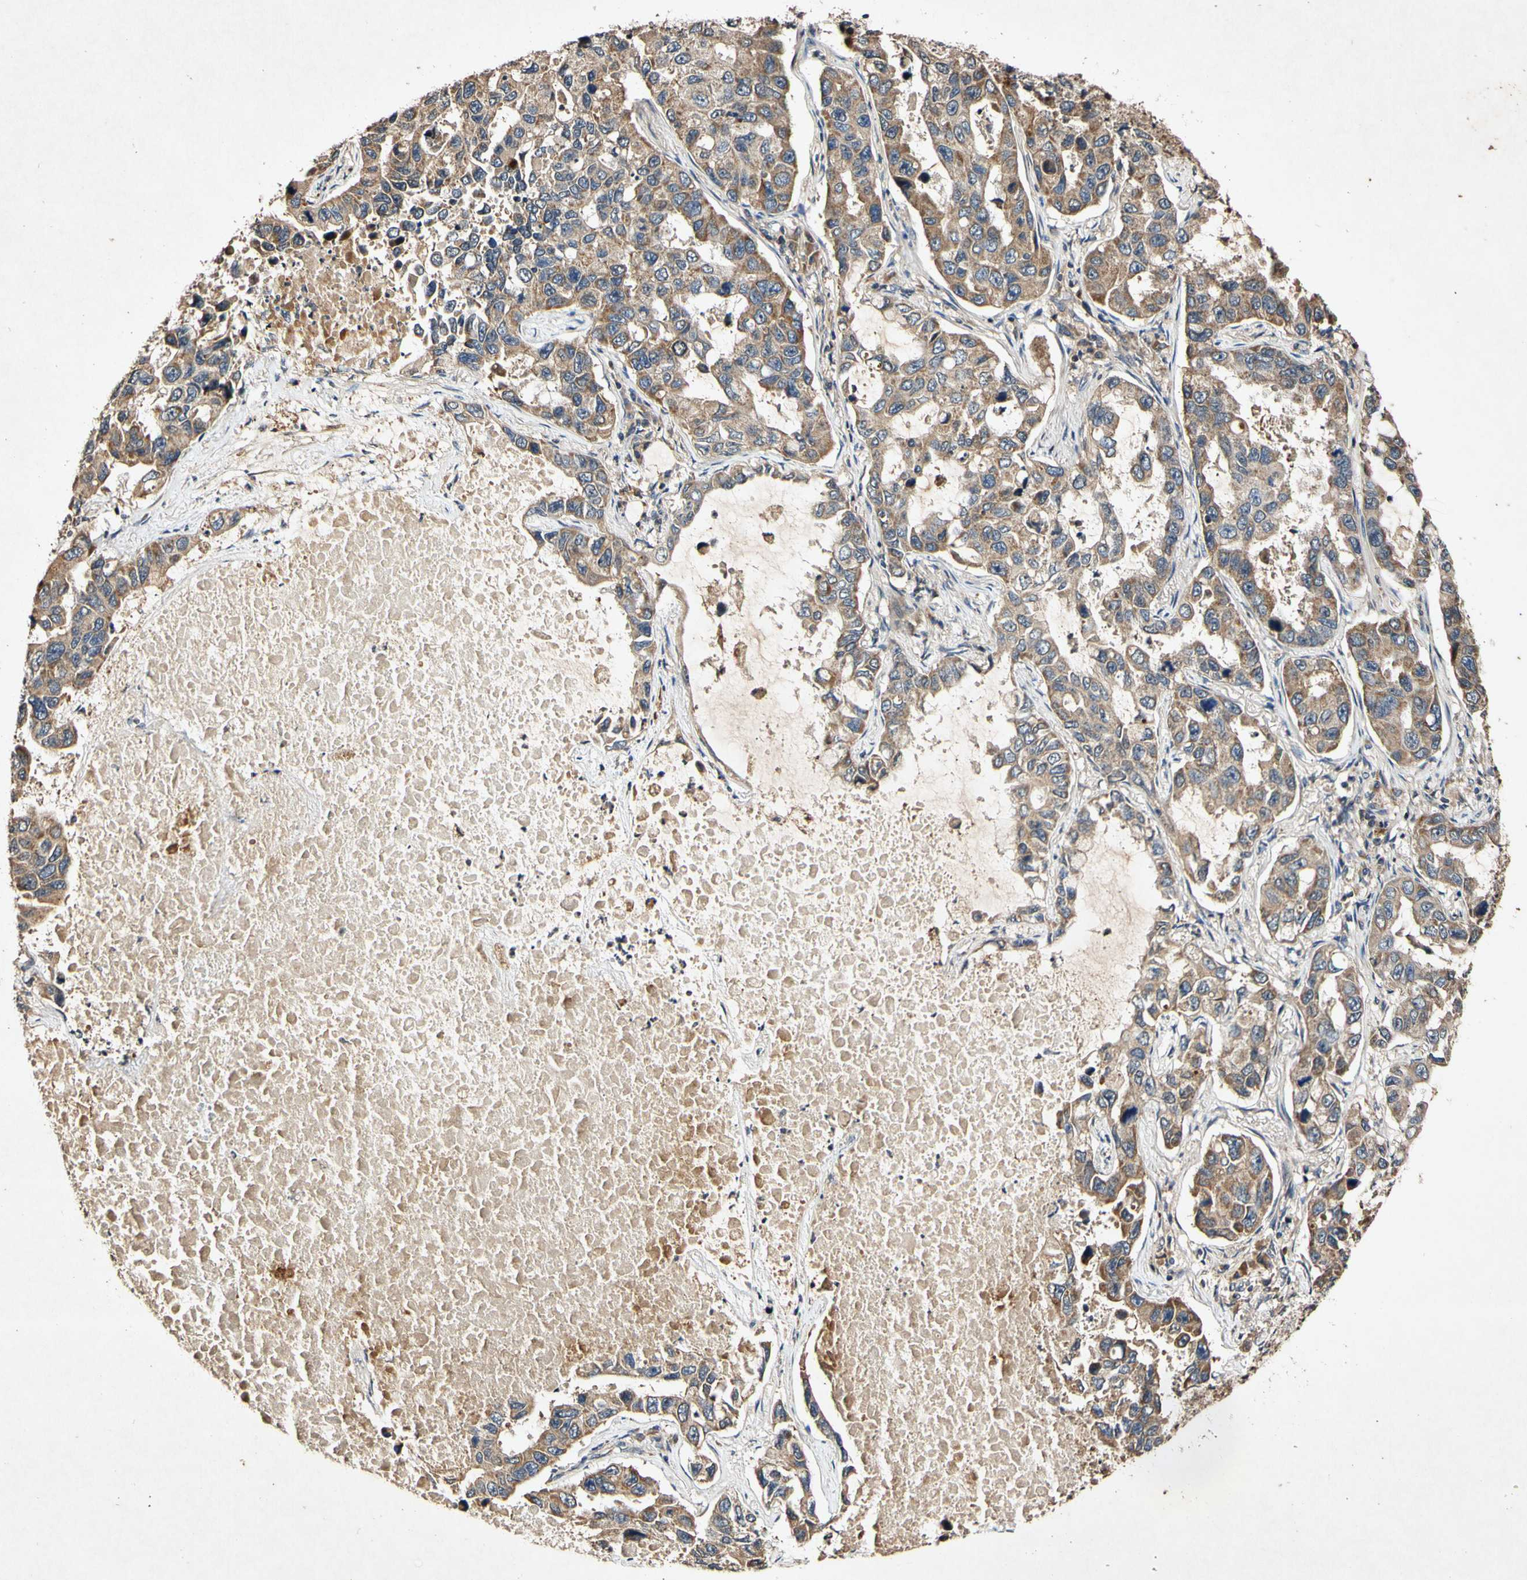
{"staining": {"intensity": "moderate", "quantity": ">75%", "location": "cytoplasmic/membranous"}, "tissue": "lung cancer", "cell_type": "Tumor cells", "image_type": "cancer", "snomed": [{"axis": "morphology", "description": "Adenocarcinoma, NOS"}, {"axis": "topography", "description": "Lung"}], "caption": "Immunohistochemical staining of human lung cancer exhibits medium levels of moderate cytoplasmic/membranous protein positivity in about >75% of tumor cells. Immunohistochemistry stains the protein in brown and the nuclei are stained blue.", "gene": "PLAT", "patient": {"sex": "male", "age": 64}}